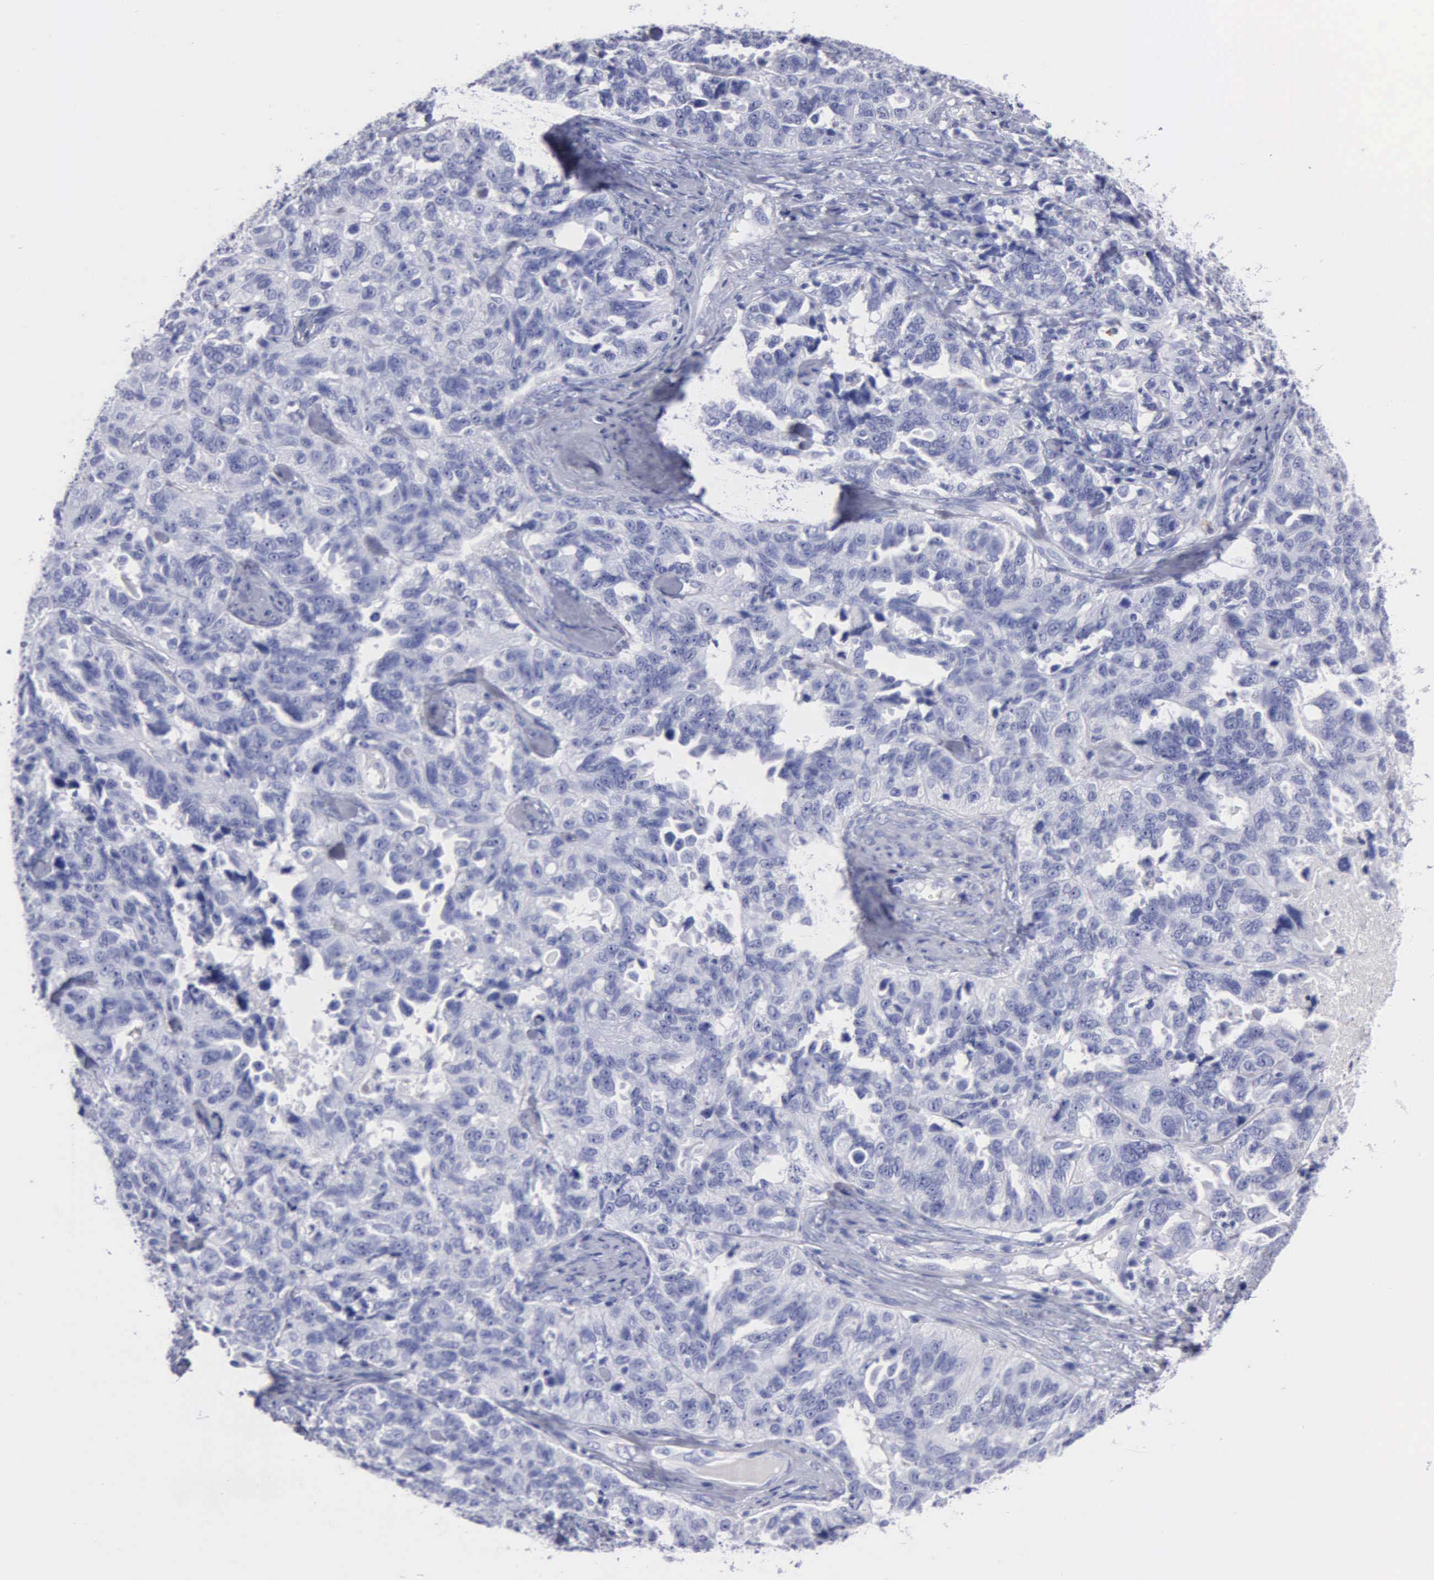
{"staining": {"intensity": "negative", "quantity": "none", "location": "none"}, "tissue": "ovarian cancer", "cell_type": "Tumor cells", "image_type": "cancer", "snomed": [{"axis": "morphology", "description": "Cystadenocarcinoma, serous, NOS"}, {"axis": "topography", "description": "Ovary"}], "caption": "Tumor cells are negative for protein expression in human ovarian cancer.", "gene": "CTSG", "patient": {"sex": "female", "age": 82}}